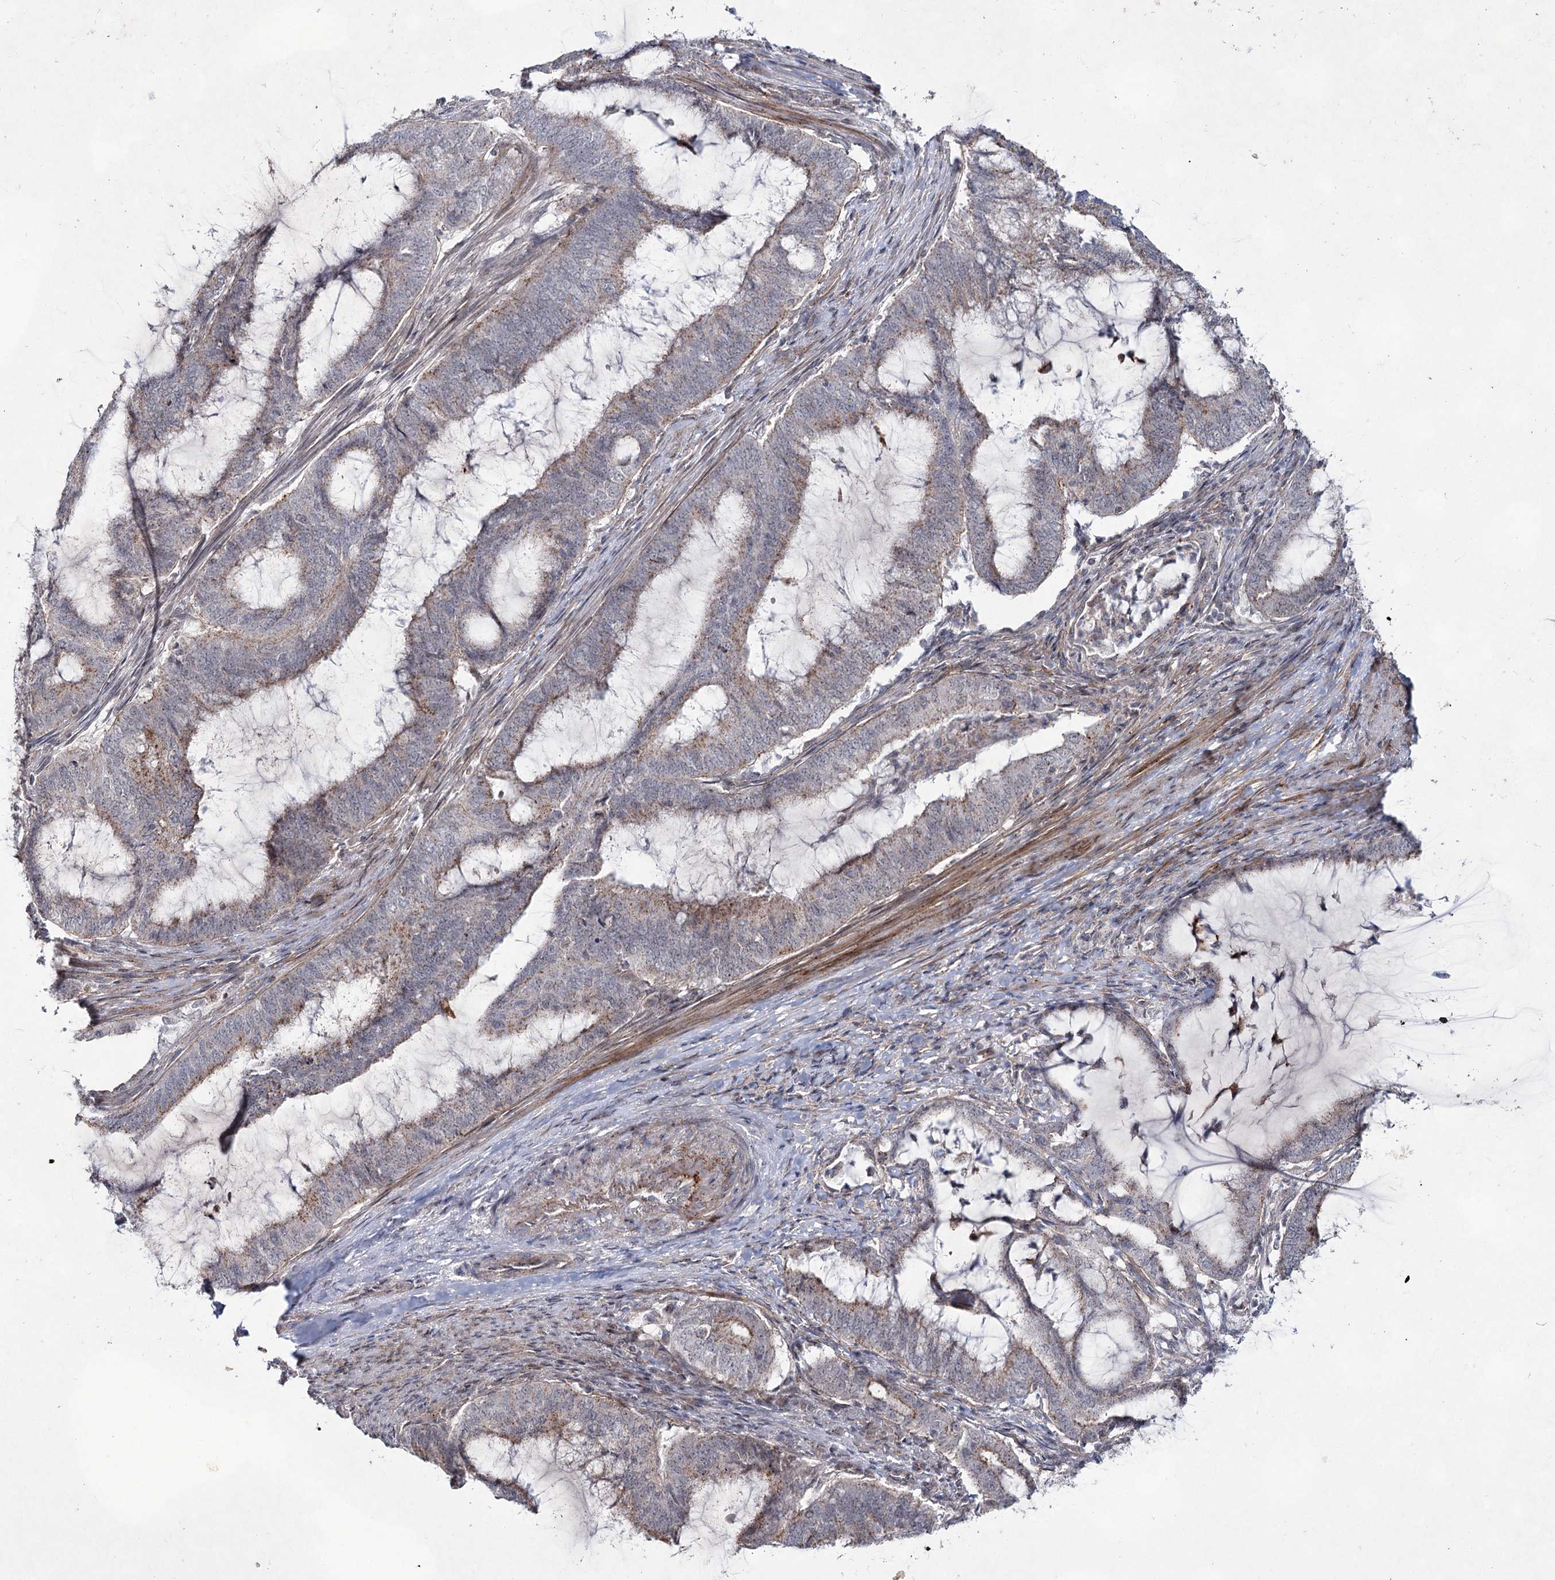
{"staining": {"intensity": "weak", "quantity": "25%-75%", "location": "cytoplasmic/membranous"}, "tissue": "endometrial cancer", "cell_type": "Tumor cells", "image_type": "cancer", "snomed": [{"axis": "morphology", "description": "Adenocarcinoma, NOS"}, {"axis": "topography", "description": "Endometrium"}], "caption": "Immunohistochemistry staining of endometrial cancer (adenocarcinoma), which exhibits low levels of weak cytoplasmic/membranous expression in approximately 25%-75% of tumor cells indicating weak cytoplasmic/membranous protein expression. The staining was performed using DAB (brown) for protein detection and nuclei were counterstained in hematoxylin (blue).", "gene": "ATL2", "patient": {"sex": "female", "age": 51}}